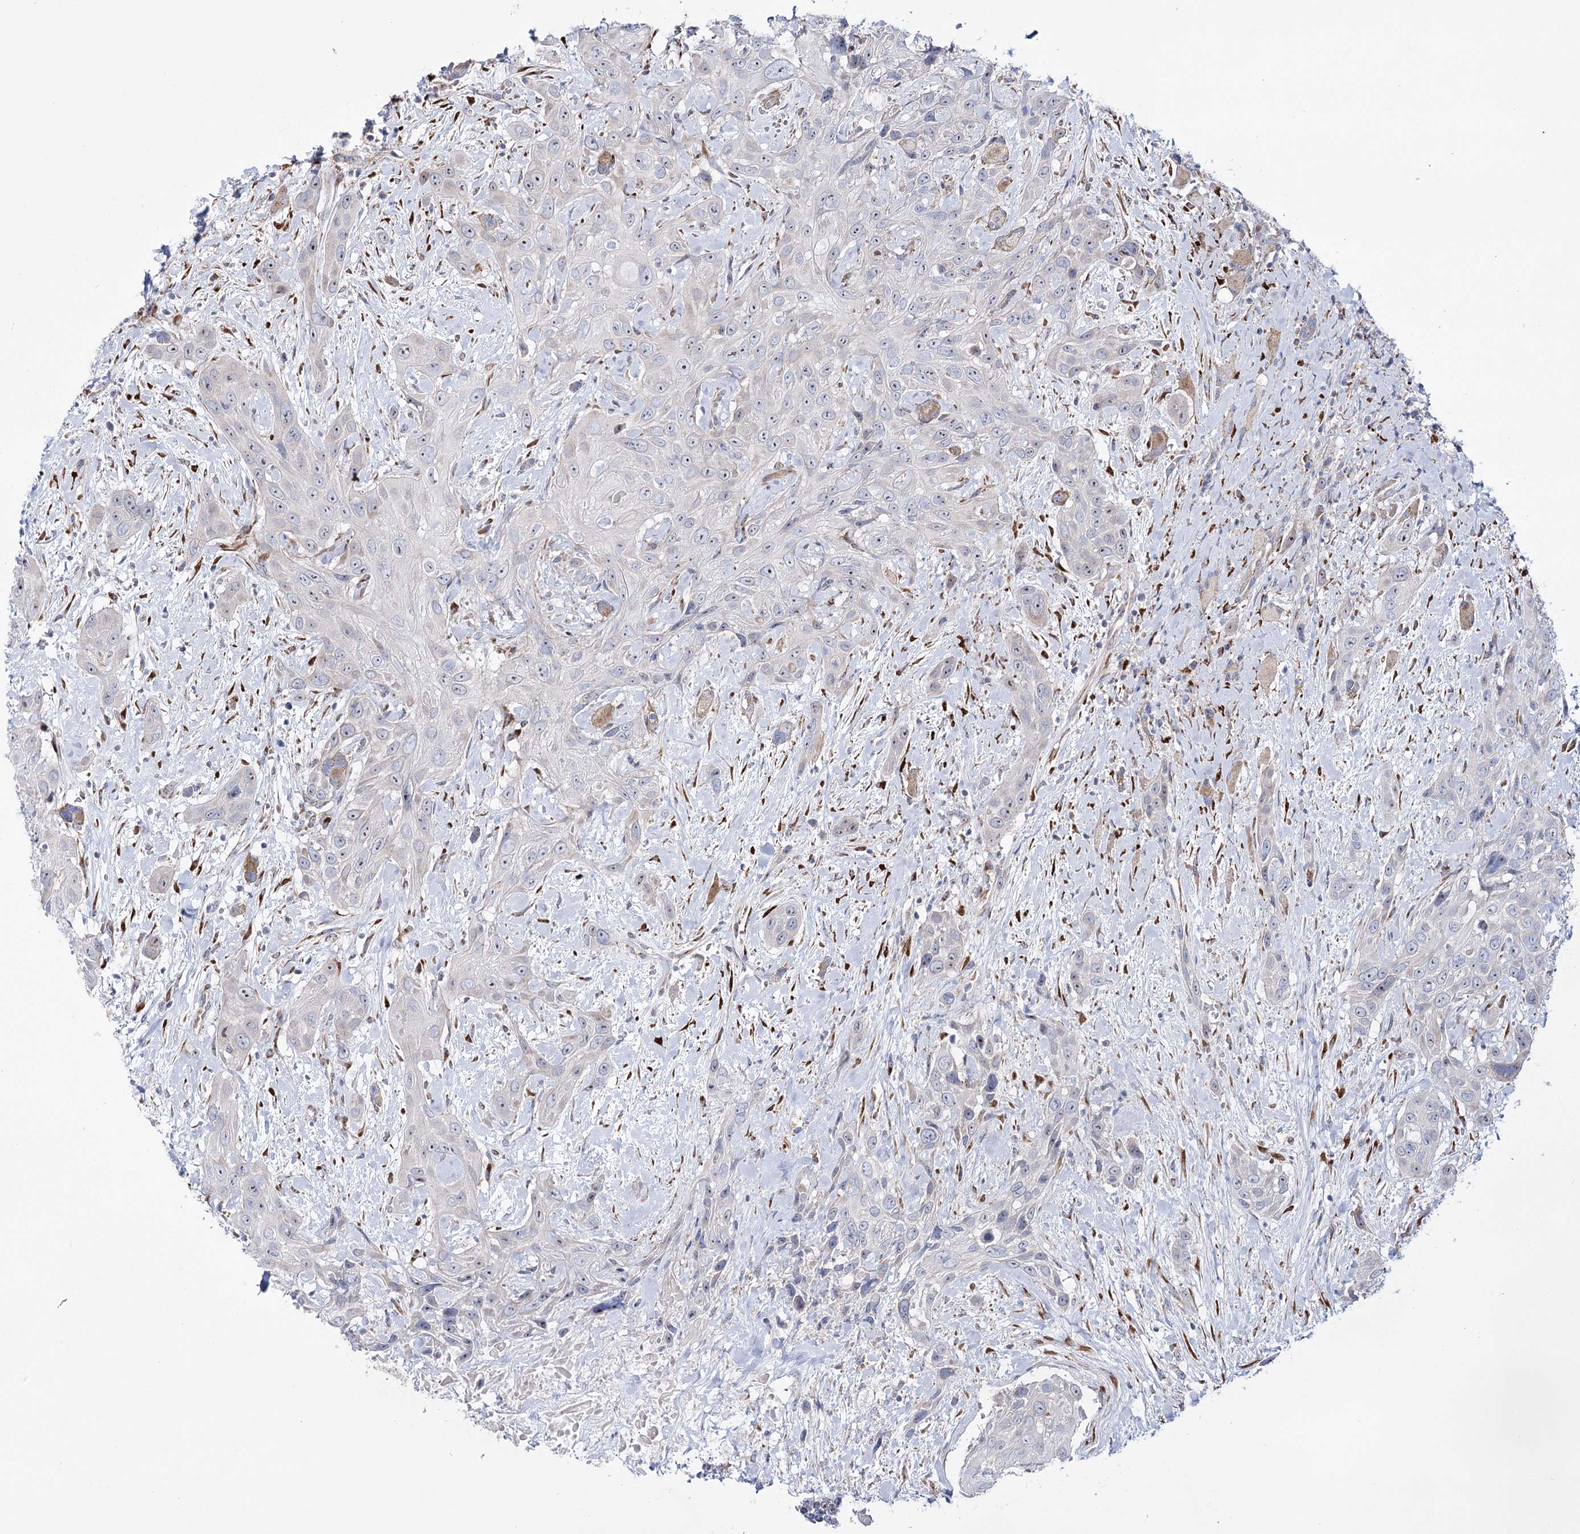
{"staining": {"intensity": "negative", "quantity": "none", "location": "none"}, "tissue": "head and neck cancer", "cell_type": "Tumor cells", "image_type": "cancer", "snomed": [{"axis": "morphology", "description": "Squamous cell carcinoma, NOS"}, {"axis": "topography", "description": "Head-Neck"}], "caption": "Micrograph shows no protein expression in tumor cells of head and neck cancer tissue.", "gene": "METTL5", "patient": {"sex": "male", "age": 81}}